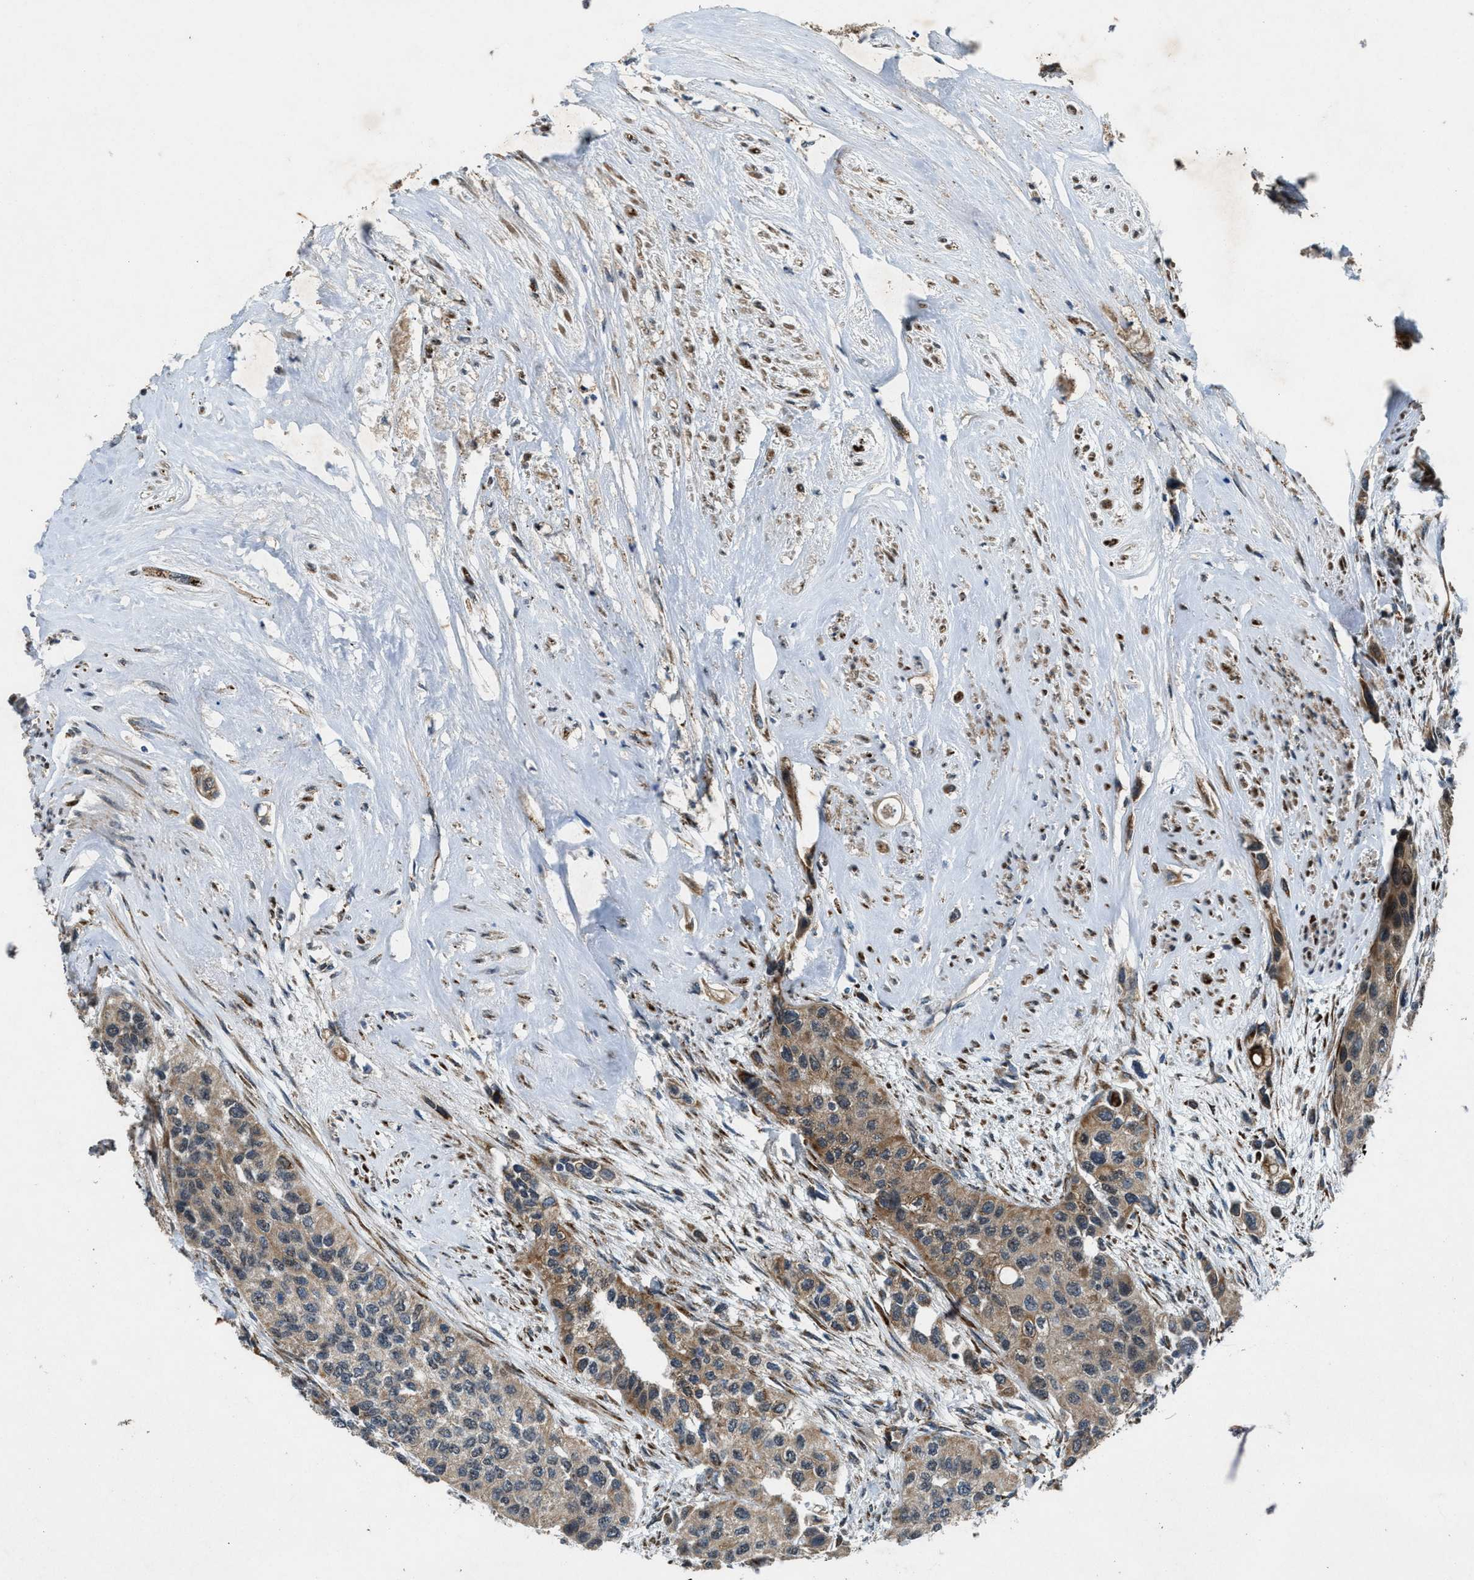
{"staining": {"intensity": "moderate", "quantity": ">75%", "location": "cytoplasmic/membranous"}, "tissue": "urothelial cancer", "cell_type": "Tumor cells", "image_type": "cancer", "snomed": [{"axis": "morphology", "description": "Urothelial carcinoma, High grade"}, {"axis": "topography", "description": "Urinary bladder"}], "caption": "Urothelial carcinoma (high-grade) stained with DAB (3,3'-diaminobenzidine) IHC shows medium levels of moderate cytoplasmic/membranous staining in about >75% of tumor cells.", "gene": "LRRC72", "patient": {"sex": "female", "age": 56}}